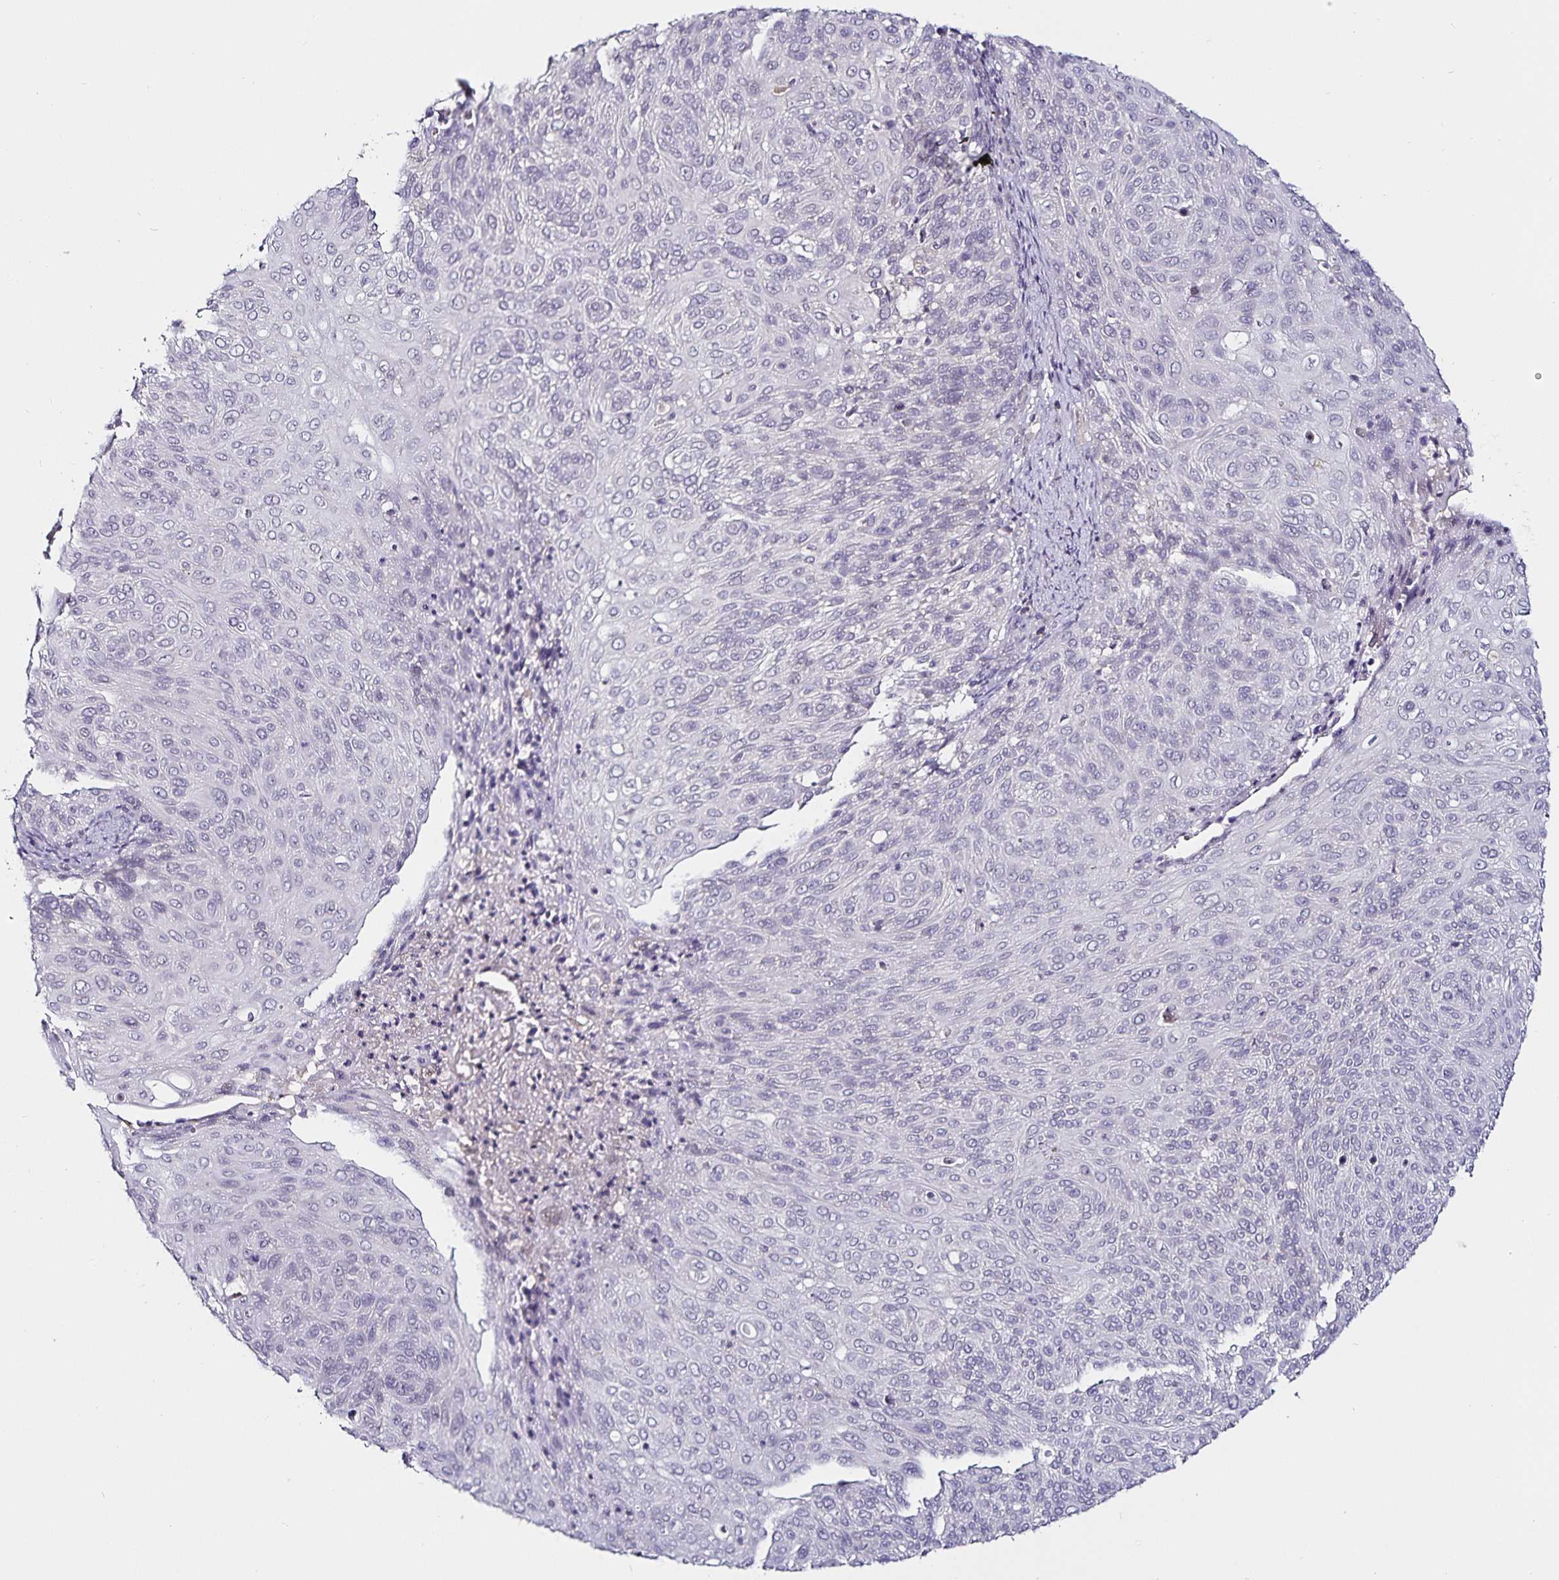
{"staining": {"intensity": "negative", "quantity": "none", "location": "none"}, "tissue": "cervical cancer", "cell_type": "Tumor cells", "image_type": "cancer", "snomed": [{"axis": "morphology", "description": "Squamous cell carcinoma, NOS"}, {"axis": "topography", "description": "Cervix"}], "caption": "Cervical cancer (squamous cell carcinoma) was stained to show a protein in brown. There is no significant expression in tumor cells.", "gene": "ACSL5", "patient": {"sex": "female", "age": 31}}